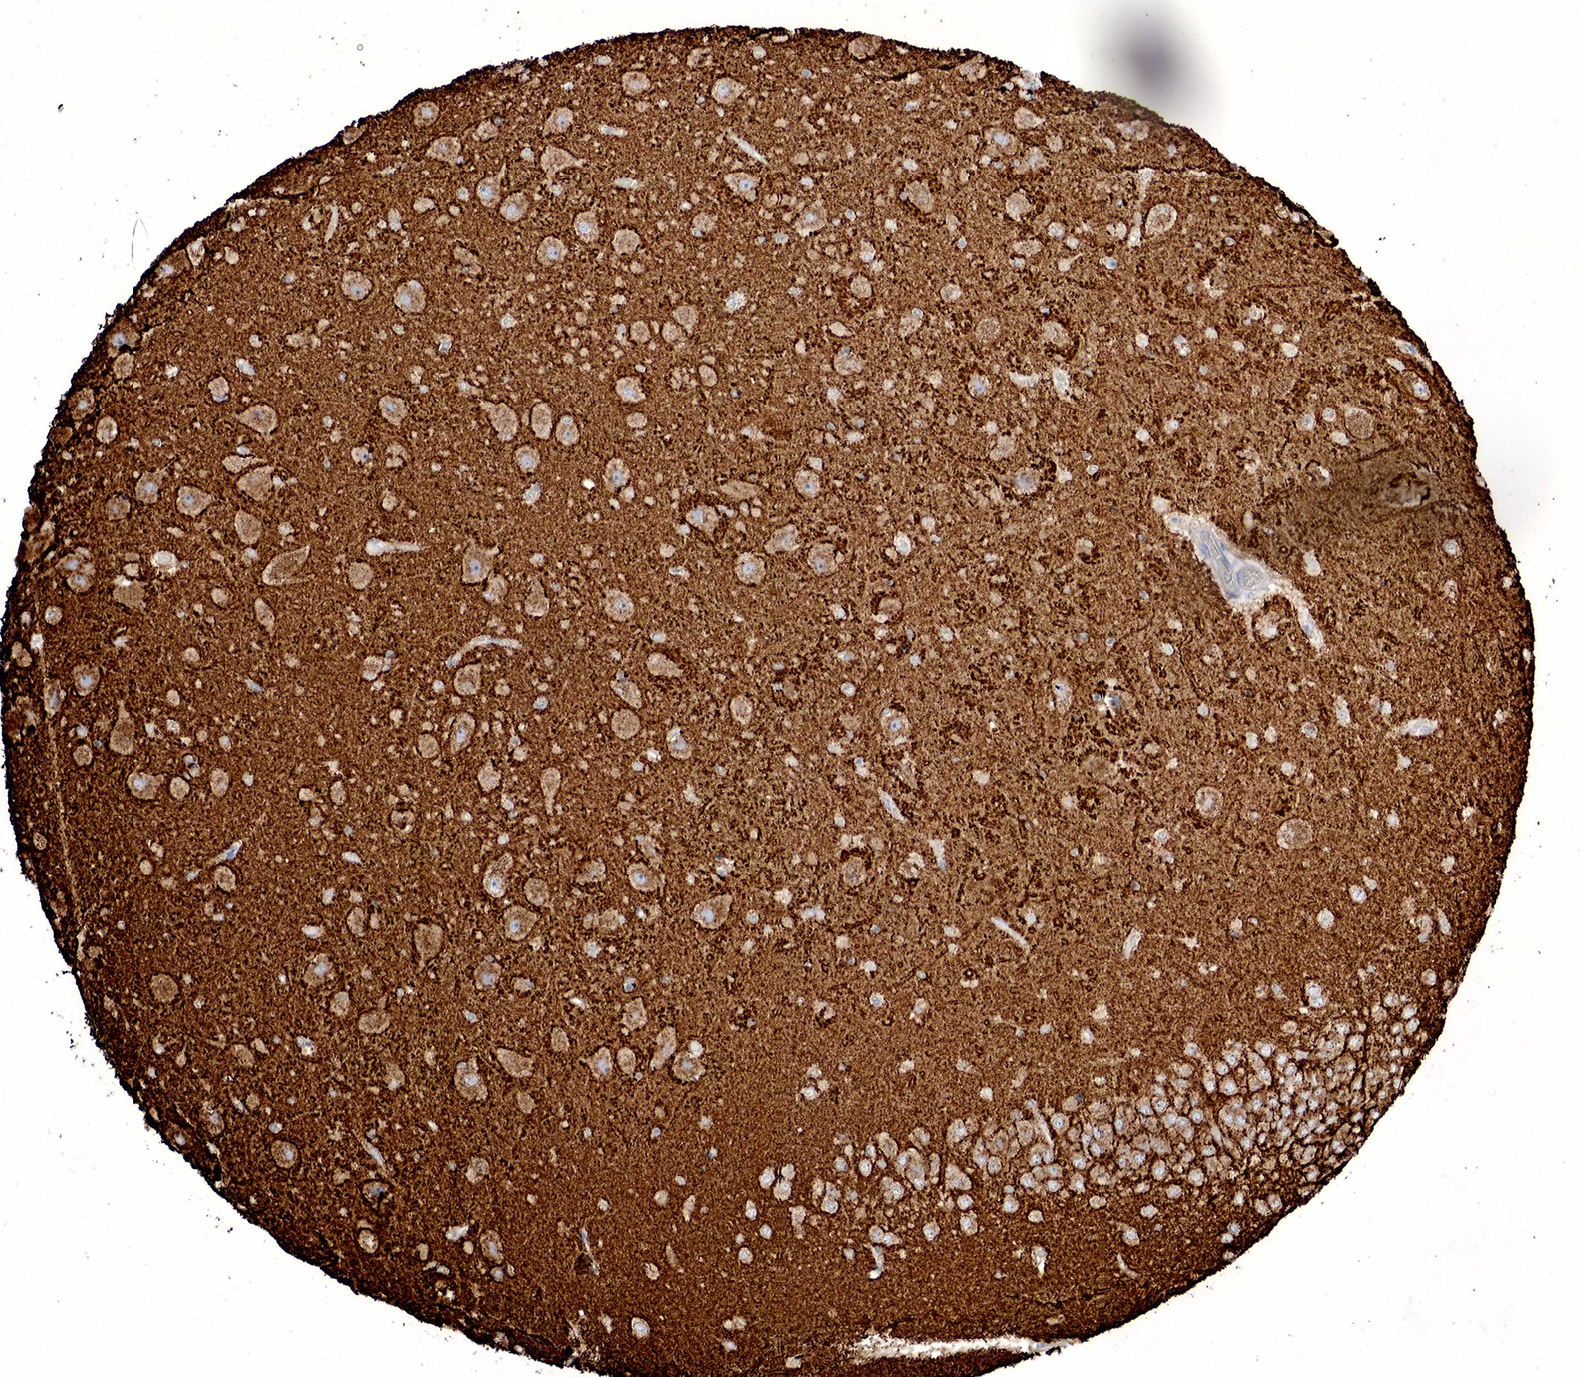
{"staining": {"intensity": "negative", "quantity": "none", "location": "none"}, "tissue": "hippocampus", "cell_type": "Glial cells", "image_type": "normal", "snomed": [{"axis": "morphology", "description": "Normal tissue, NOS"}, {"axis": "topography", "description": "Hippocampus"}], "caption": "Immunohistochemistry (IHC) of normal hippocampus shows no positivity in glial cells.", "gene": "SYP", "patient": {"sex": "female", "age": 54}}